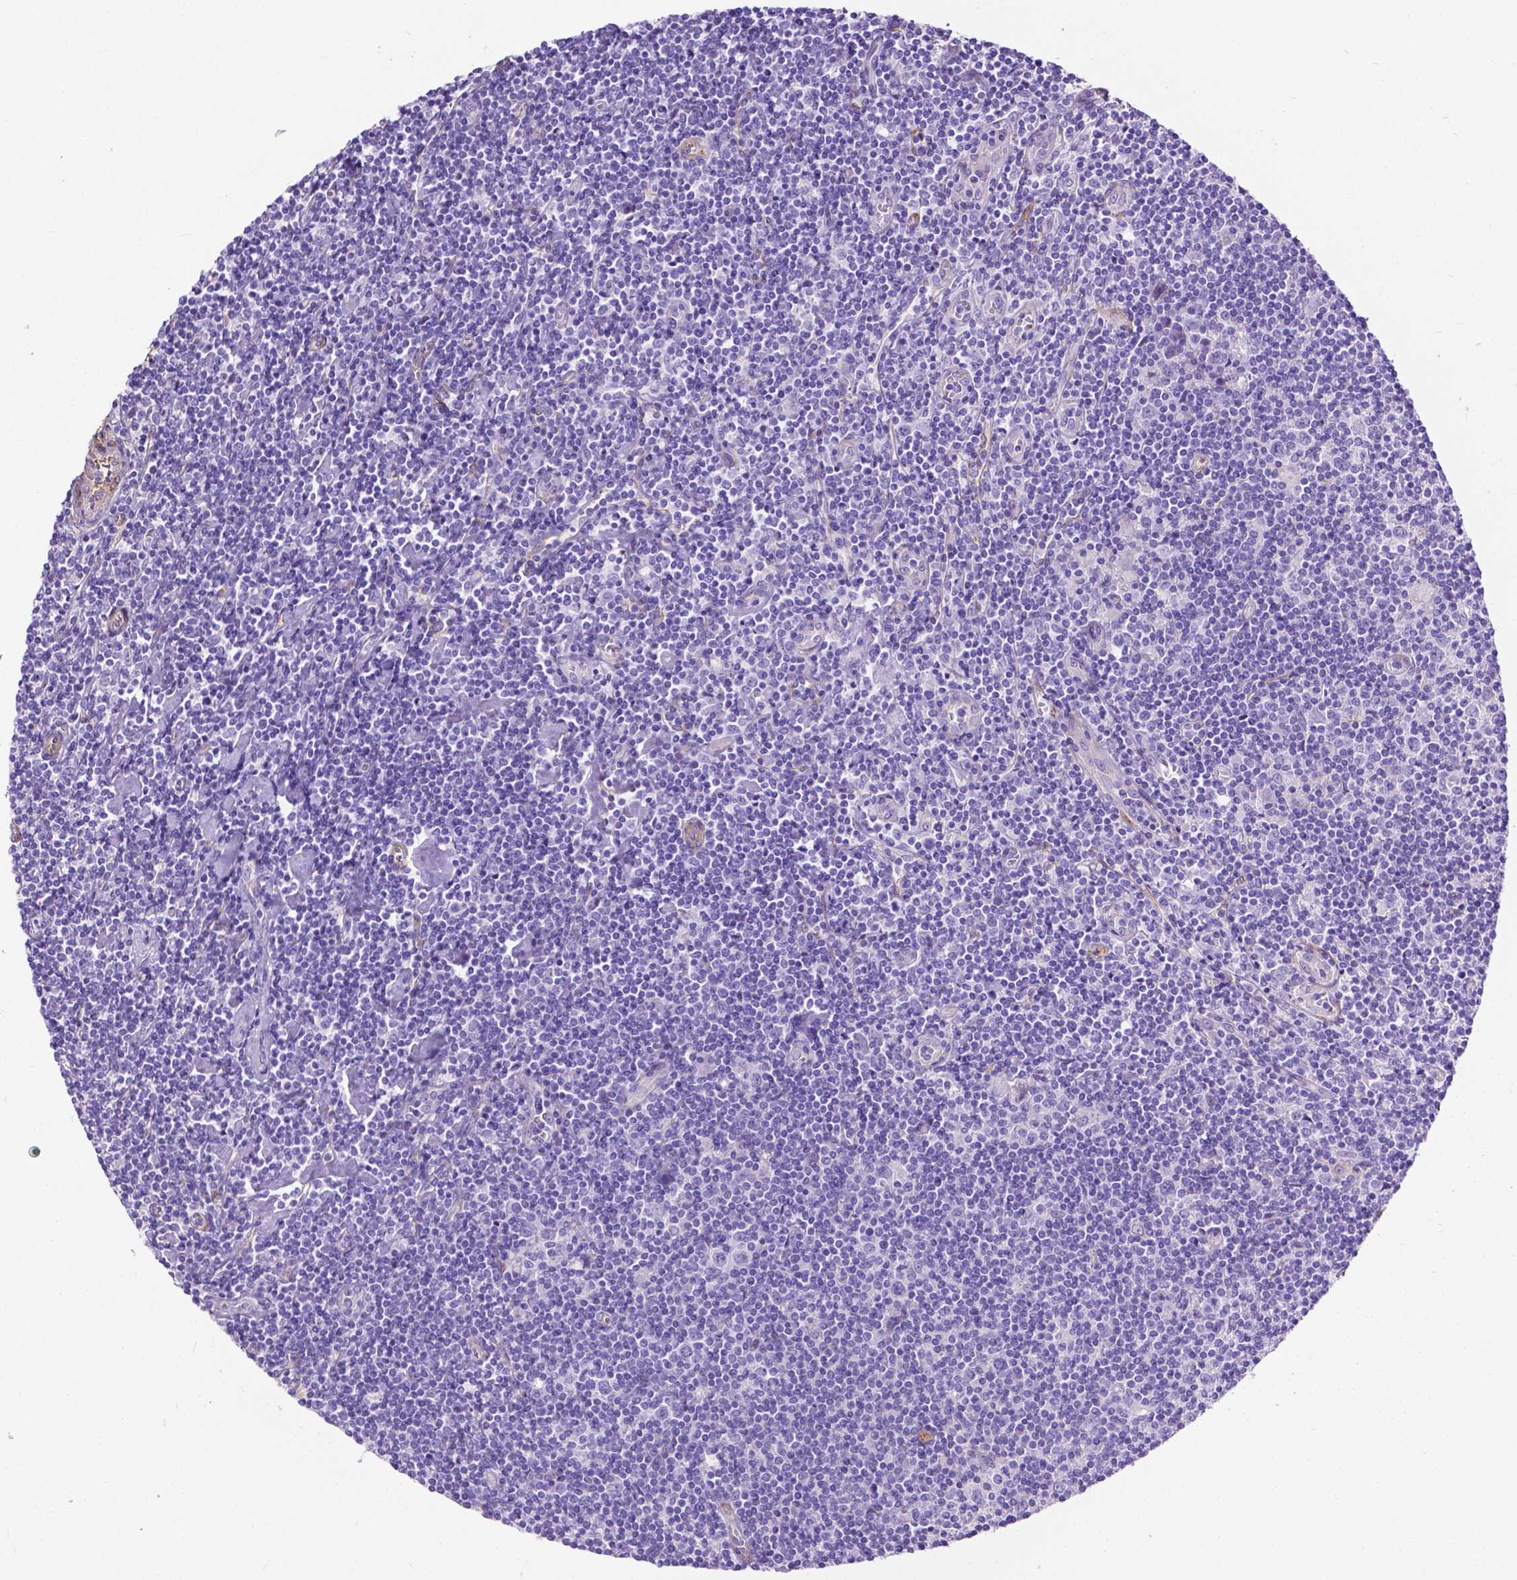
{"staining": {"intensity": "negative", "quantity": "none", "location": "none"}, "tissue": "lymphoma", "cell_type": "Tumor cells", "image_type": "cancer", "snomed": [{"axis": "morphology", "description": "Hodgkin's disease, NOS"}, {"axis": "topography", "description": "Lymph node"}], "caption": "This is an immunohistochemistry (IHC) photomicrograph of lymphoma. There is no expression in tumor cells.", "gene": "PCDHA12", "patient": {"sex": "male", "age": 40}}